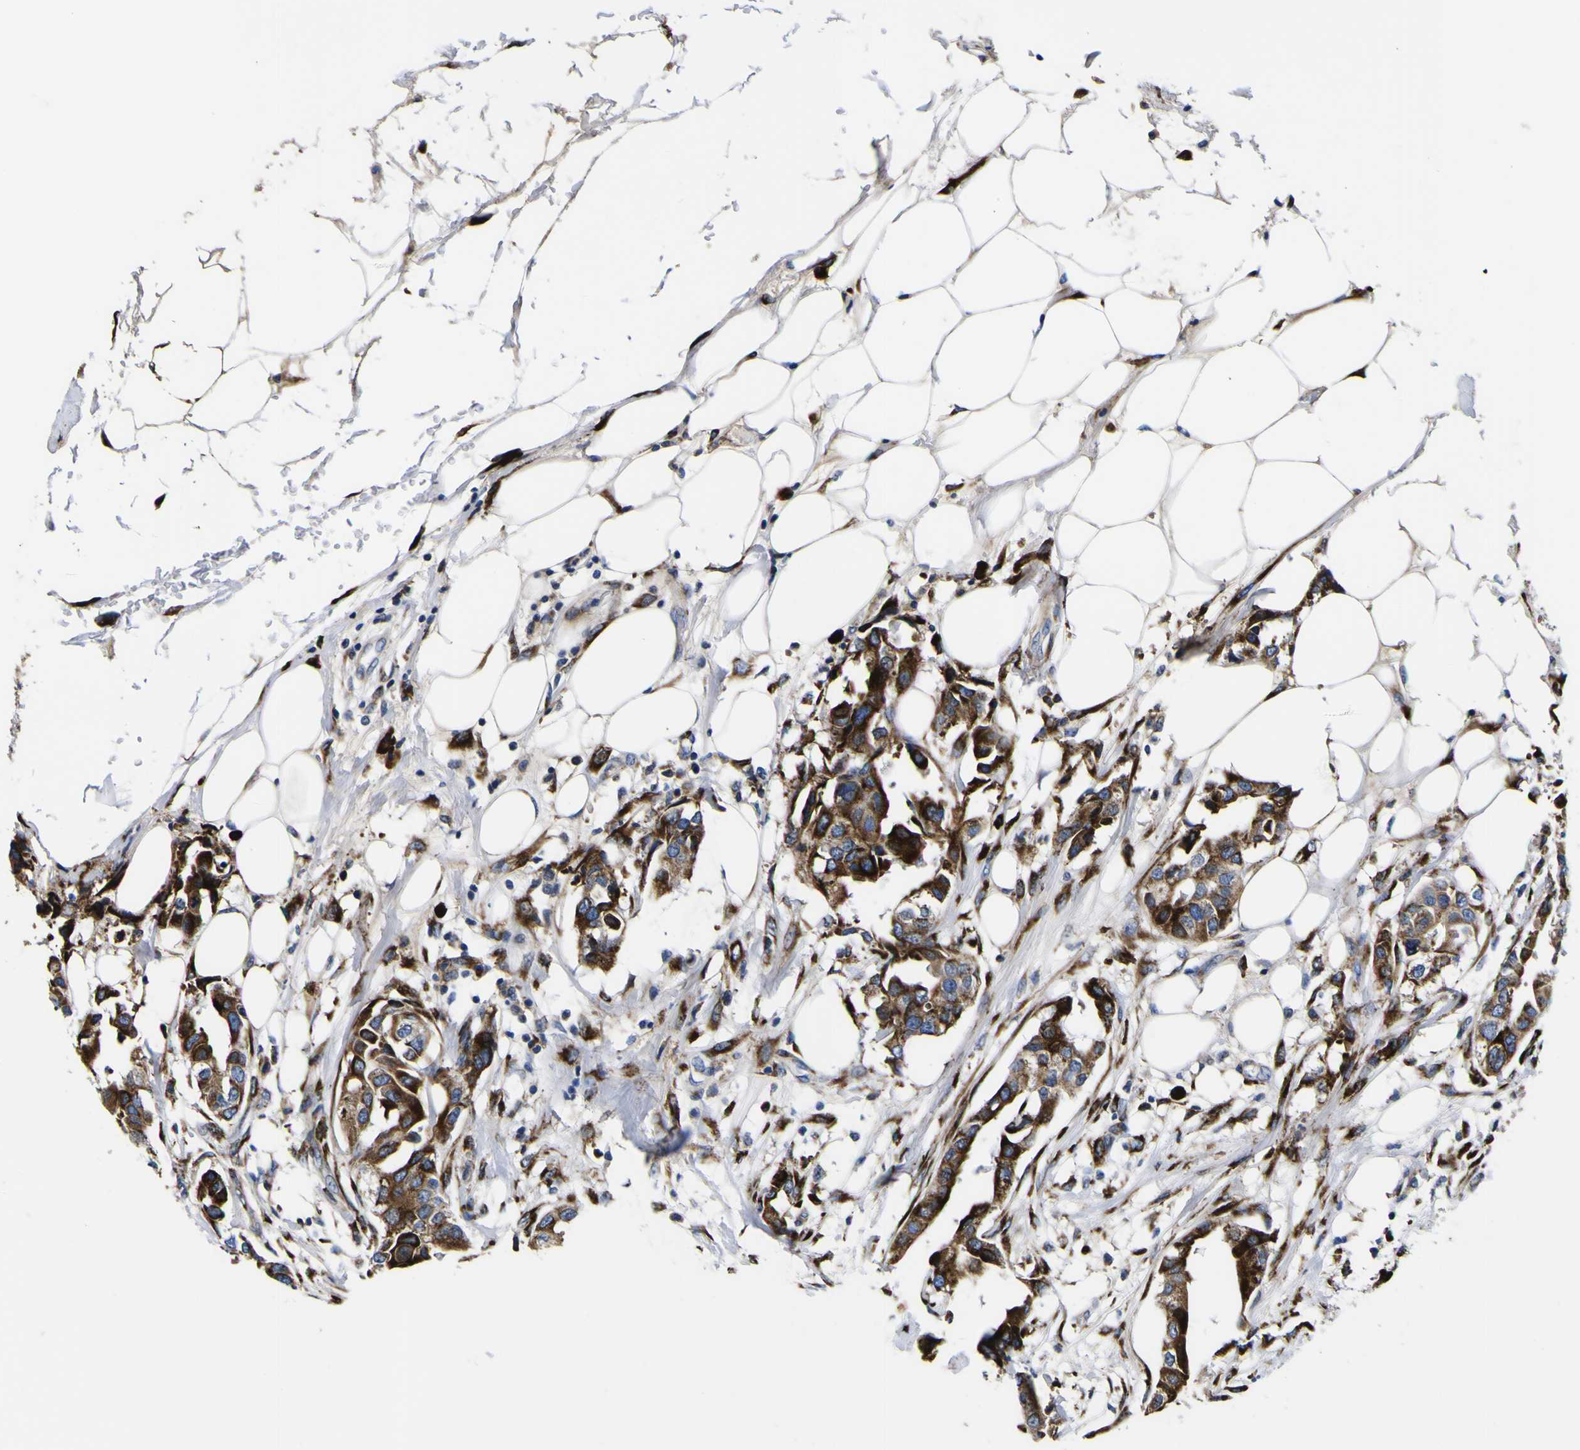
{"staining": {"intensity": "strong", "quantity": ">75%", "location": "cytoplasmic/membranous"}, "tissue": "breast cancer", "cell_type": "Tumor cells", "image_type": "cancer", "snomed": [{"axis": "morphology", "description": "Duct carcinoma"}, {"axis": "topography", "description": "Breast"}], "caption": "IHC image of human breast intraductal carcinoma stained for a protein (brown), which demonstrates high levels of strong cytoplasmic/membranous positivity in approximately >75% of tumor cells.", "gene": "SCD", "patient": {"sex": "female", "age": 40}}